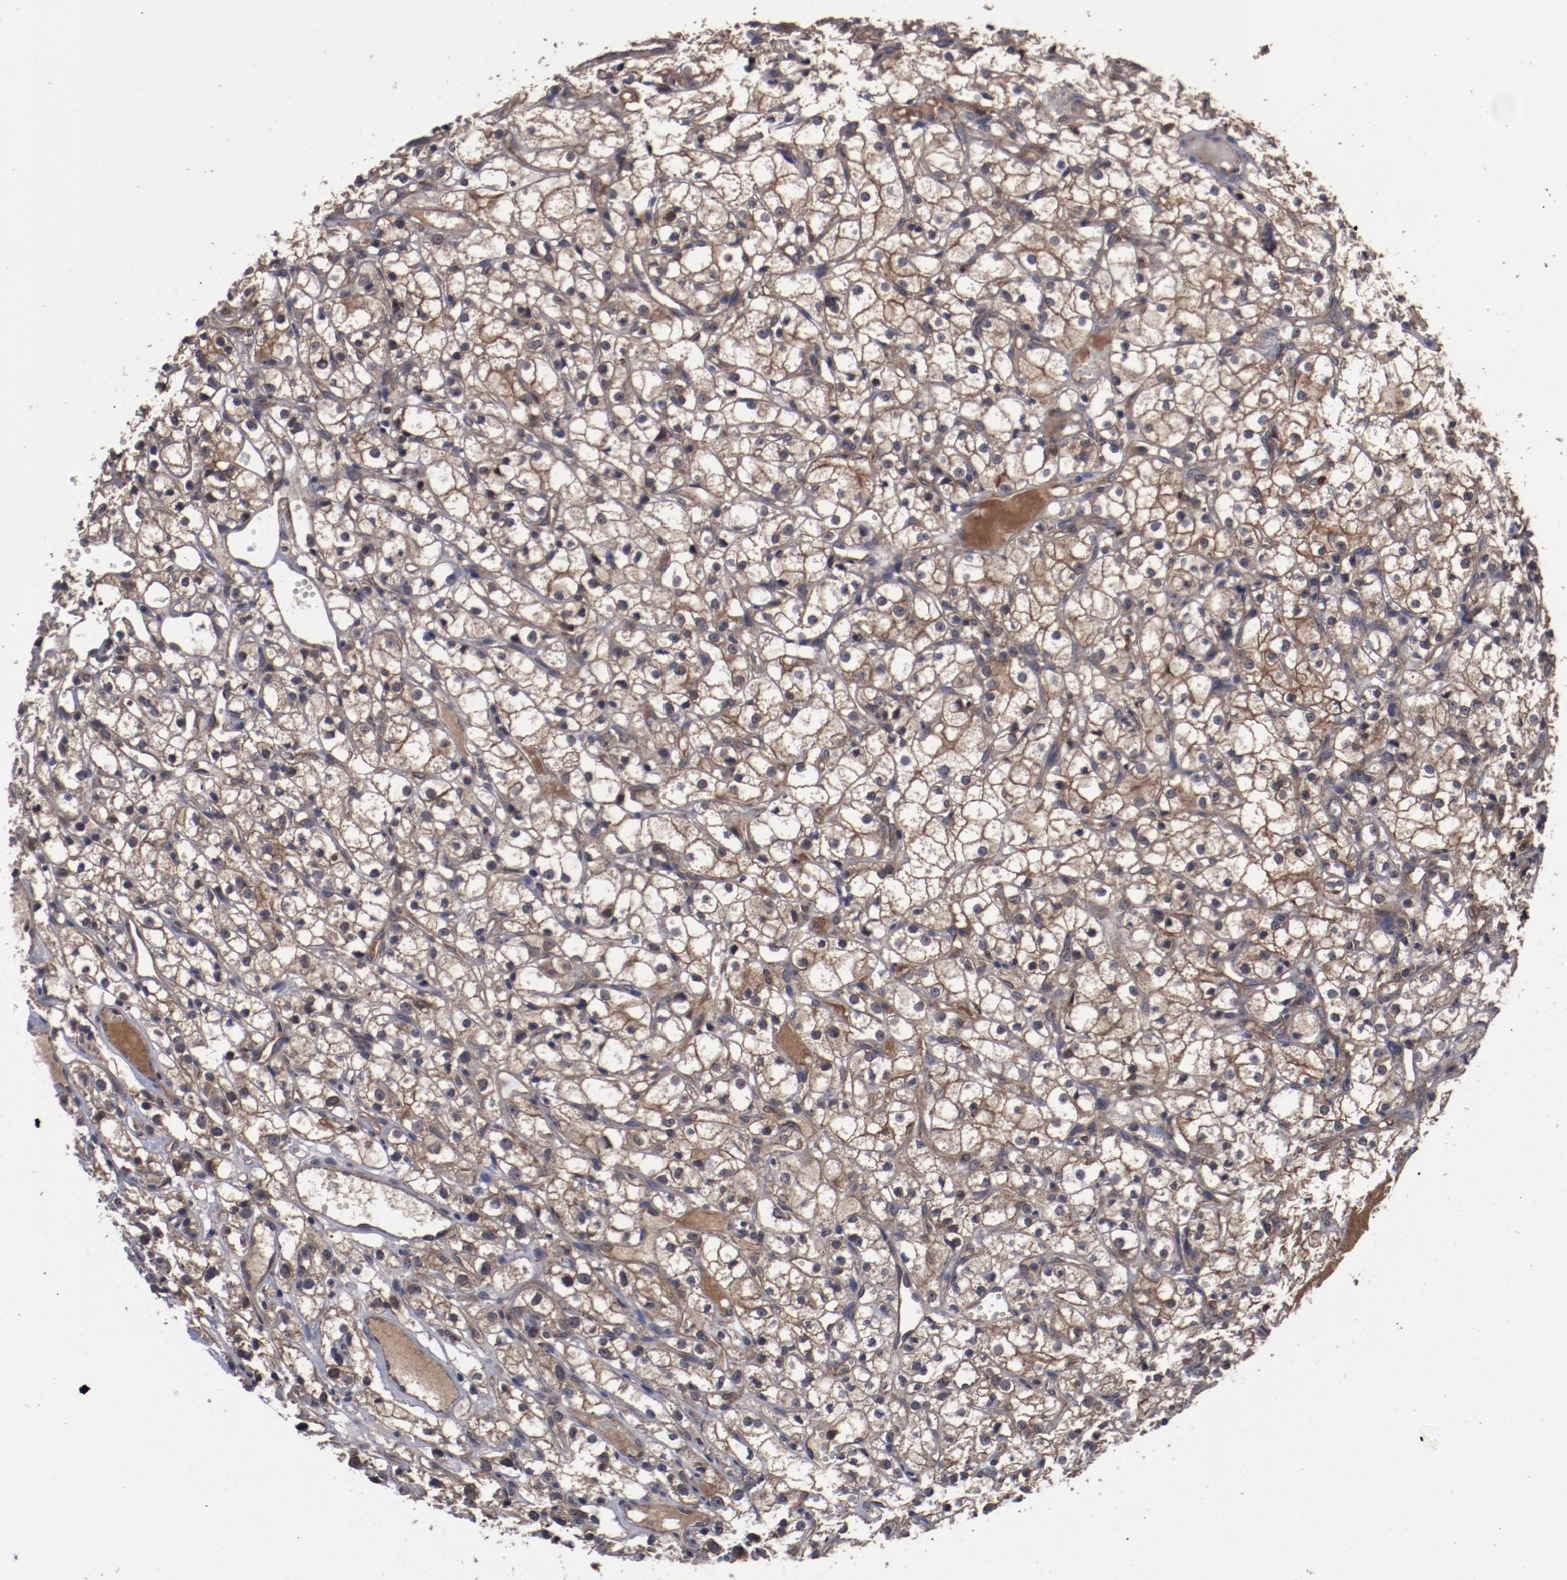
{"staining": {"intensity": "moderate", "quantity": "25%-75%", "location": "cytoplasmic/membranous"}, "tissue": "renal cancer", "cell_type": "Tumor cells", "image_type": "cancer", "snomed": [{"axis": "morphology", "description": "Adenocarcinoma, NOS"}, {"axis": "topography", "description": "Kidney"}], "caption": "Immunohistochemistry (IHC) photomicrograph of neoplastic tissue: human renal cancer stained using immunohistochemistry (IHC) reveals medium levels of moderate protein expression localized specifically in the cytoplasmic/membranous of tumor cells, appearing as a cytoplasmic/membranous brown color.", "gene": "DNAAF2", "patient": {"sex": "male", "age": 61}}